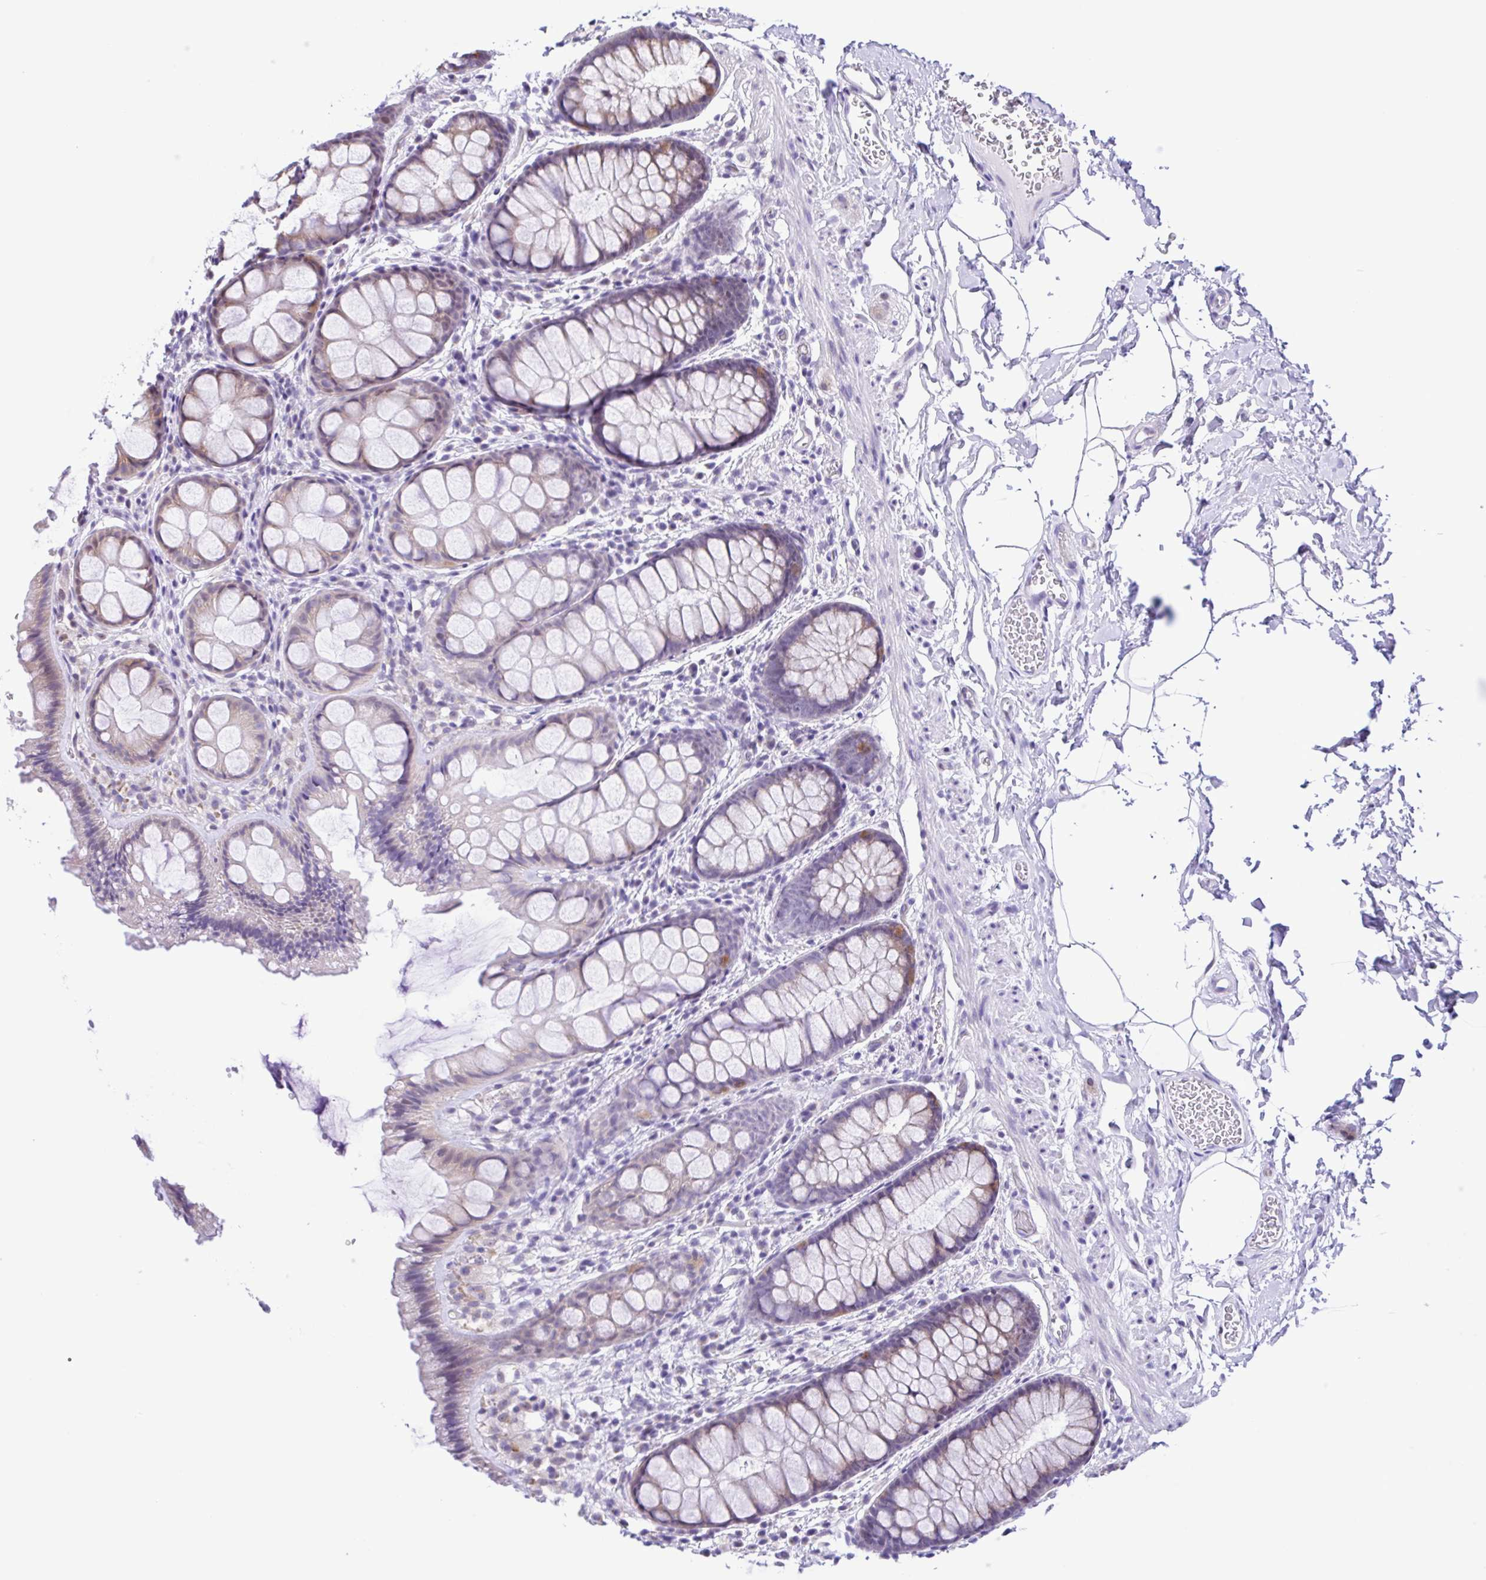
{"staining": {"intensity": "weak", "quantity": "<25%", "location": "cytoplasmic/membranous"}, "tissue": "rectum", "cell_type": "Glandular cells", "image_type": "normal", "snomed": [{"axis": "morphology", "description": "Normal tissue, NOS"}, {"axis": "topography", "description": "Rectum"}], "caption": "A high-resolution histopathology image shows immunohistochemistry (IHC) staining of benign rectum, which displays no significant expression in glandular cells. Nuclei are stained in blue.", "gene": "ENSG00000286022", "patient": {"sex": "female", "age": 62}}